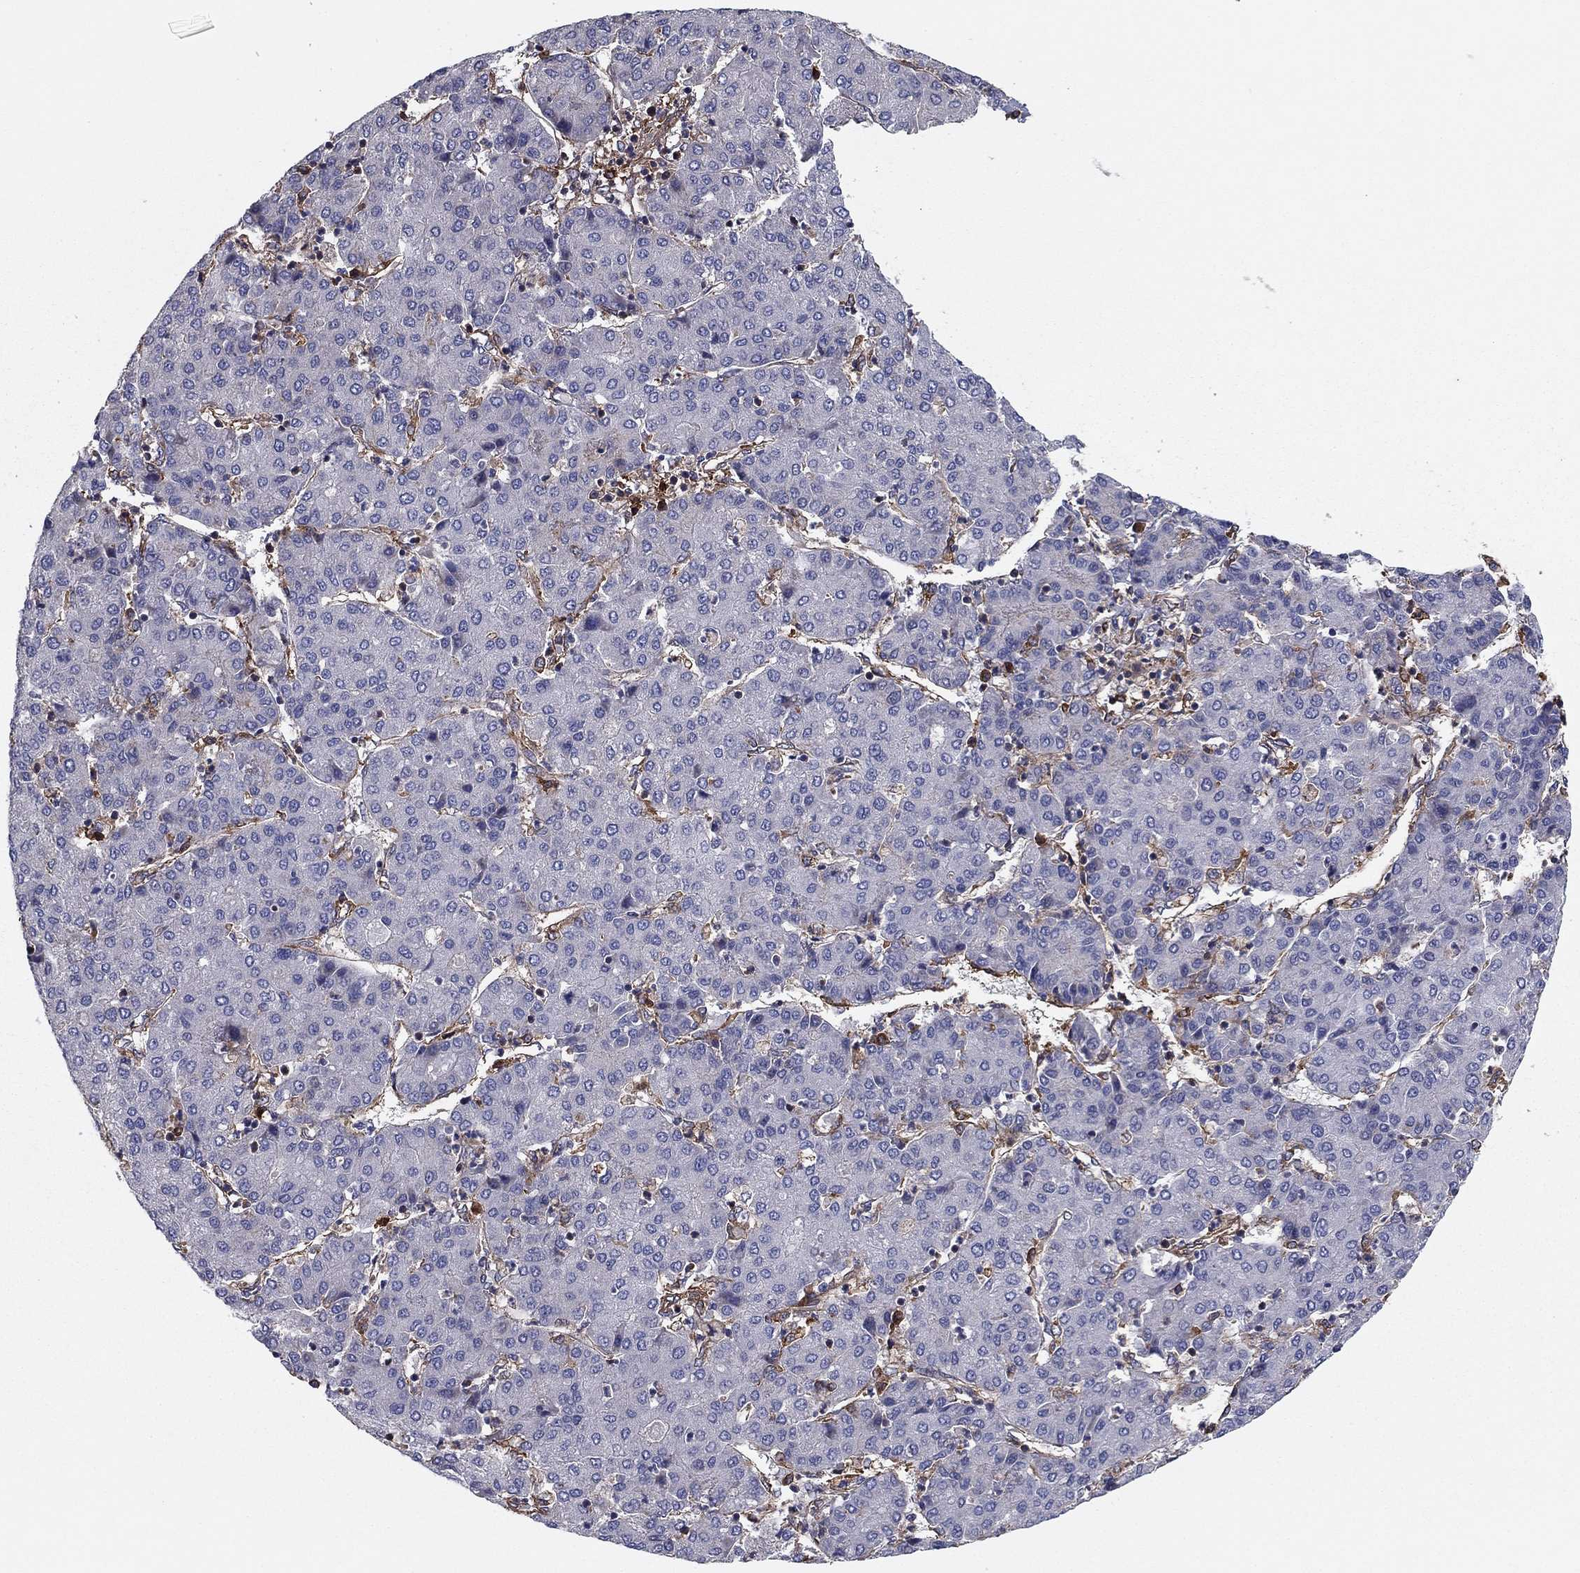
{"staining": {"intensity": "negative", "quantity": "none", "location": "none"}, "tissue": "liver cancer", "cell_type": "Tumor cells", "image_type": "cancer", "snomed": [{"axis": "morphology", "description": "Carcinoma, Hepatocellular, NOS"}, {"axis": "topography", "description": "Liver"}], "caption": "Protein analysis of liver hepatocellular carcinoma reveals no significant positivity in tumor cells.", "gene": "EHBP1L1", "patient": {"sex": "male", "age": 65}}